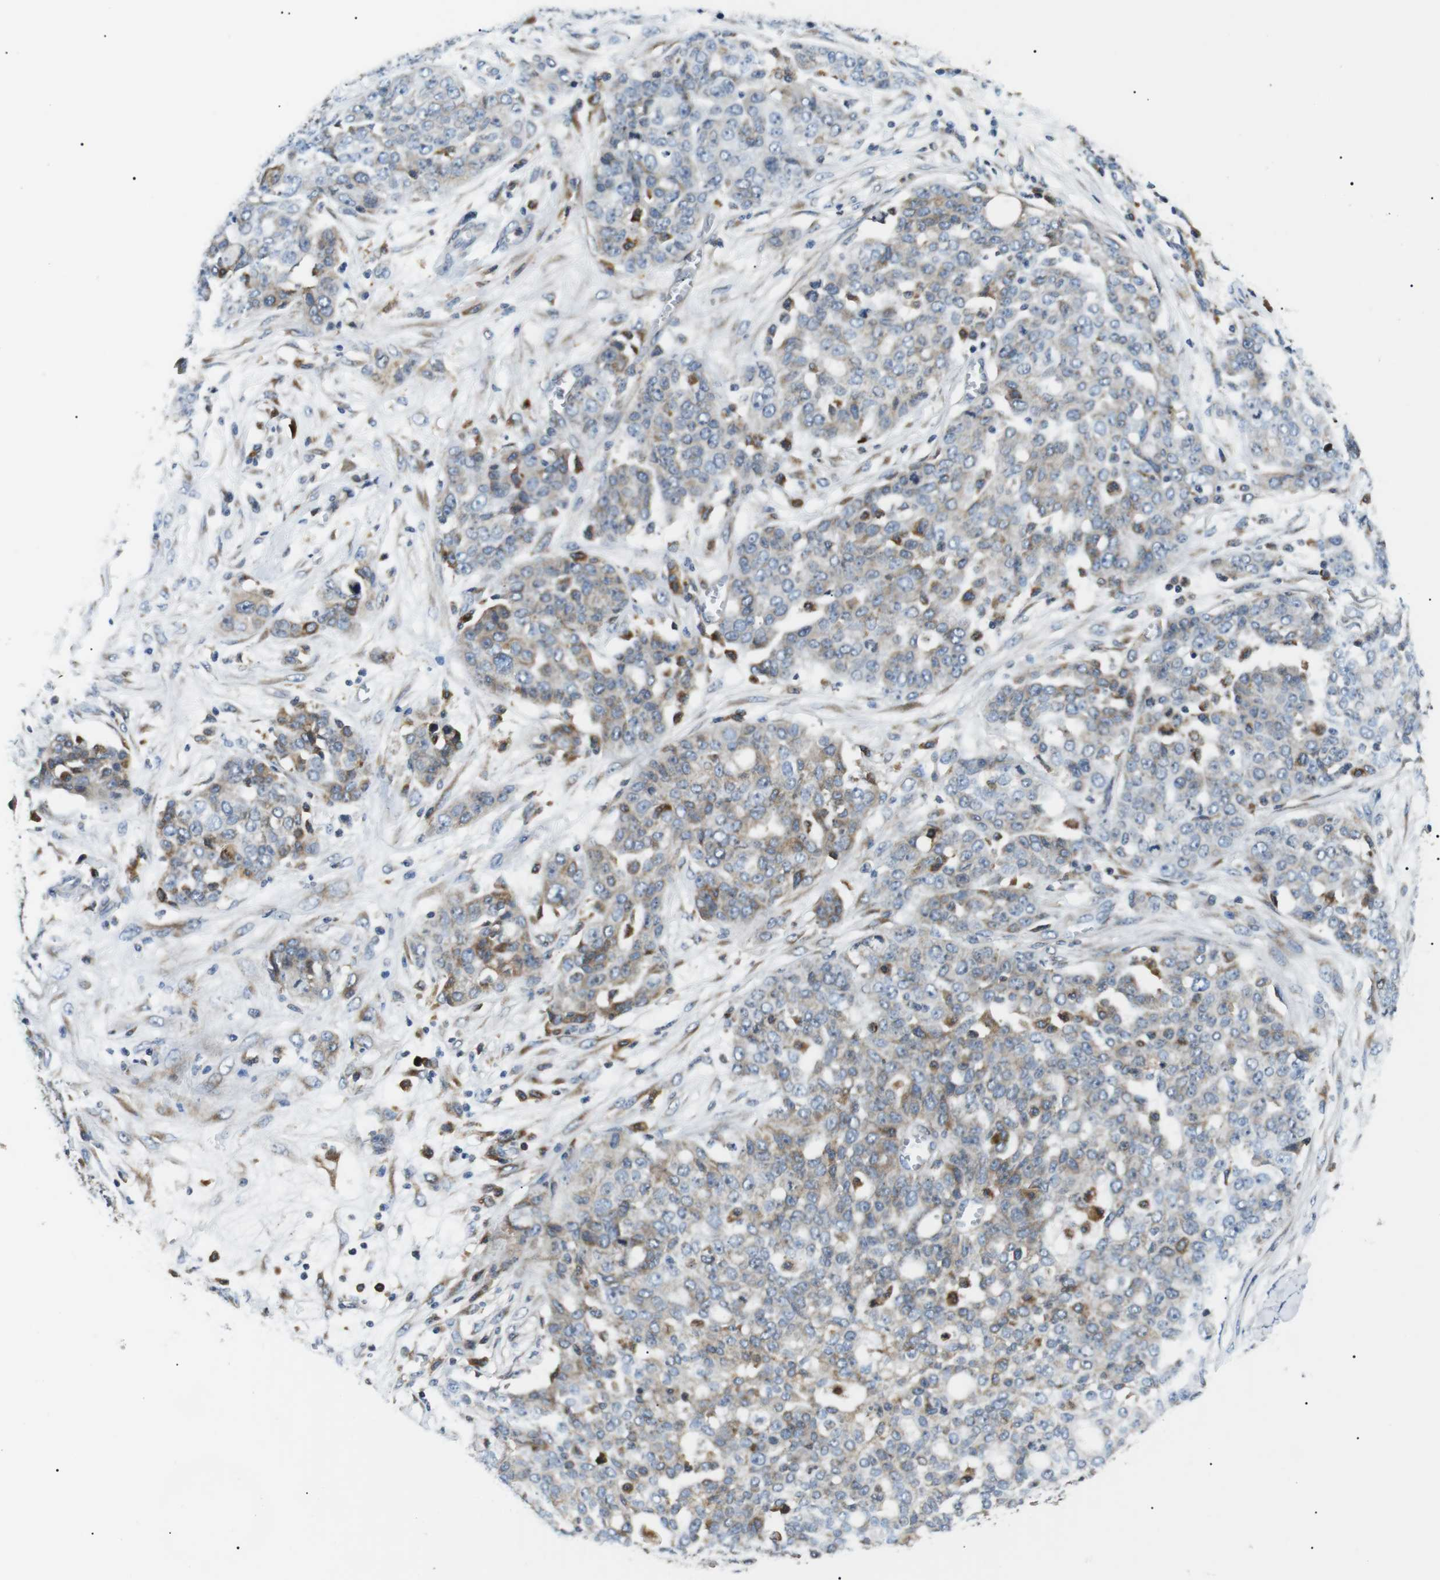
{"staining": {"intensity": "weak", "quantity": "<25%", "location": "cytoplasmic/membranous"}, "tissue": "ovarian cancer", "cell_type": "Tumor cells", "image_type": "cancer", "snomed": [{"axis": "morphology", "description": "Cystadenocarcinoma, serous, NOS"}, {"axis": "topography", "description": "Soft tissue"}, {"axis": "topography", "description": "Ovary"}], "caption": "The image shows no staining of tumor cells in ovarian serous cystadenocarcinoma.", "gene": "RAB9A", "patient": {"sex": "female", "age": 57}}